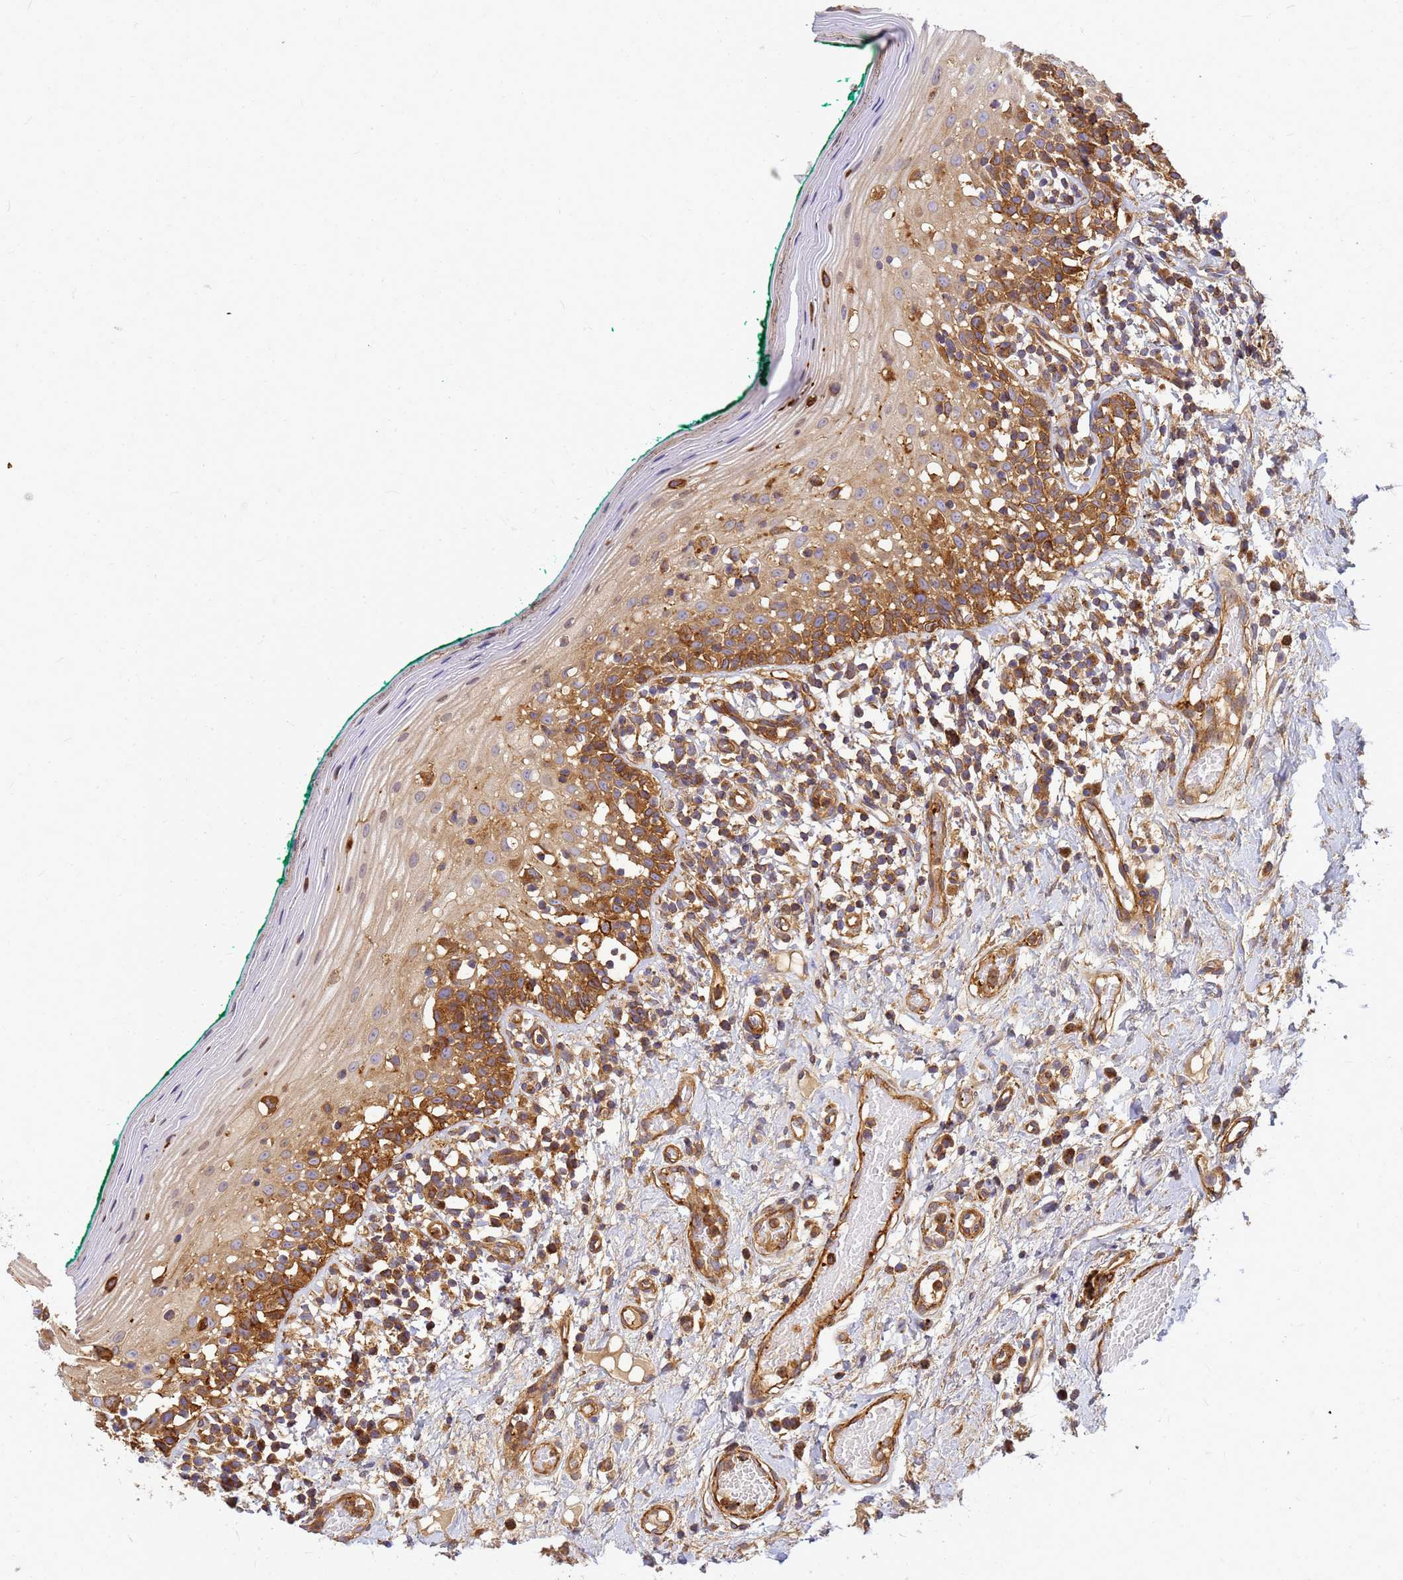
{"staining": {"intensity": "moderate", "quantity": ">75%", "location": "cytoplasmic/membranous"}, "tissue": "oral mucosa", "cell_type": "Squamous epithelial cells", "image_type": "normal", "snomed": [{"axis": "morphology", "description": "Normal tissue, NOS"}, {"axis": "topography", "description": "Oral tissue"}], "caption": "About >75% of squamous epithelial cells in benign human oral mucosa demonstrate moderate cytoplasmic/membranous protein expression as visualized by brown immunohistochemical staining.", "gene": "C2CD5", "patient": {"sex": "female", "age": 83}}